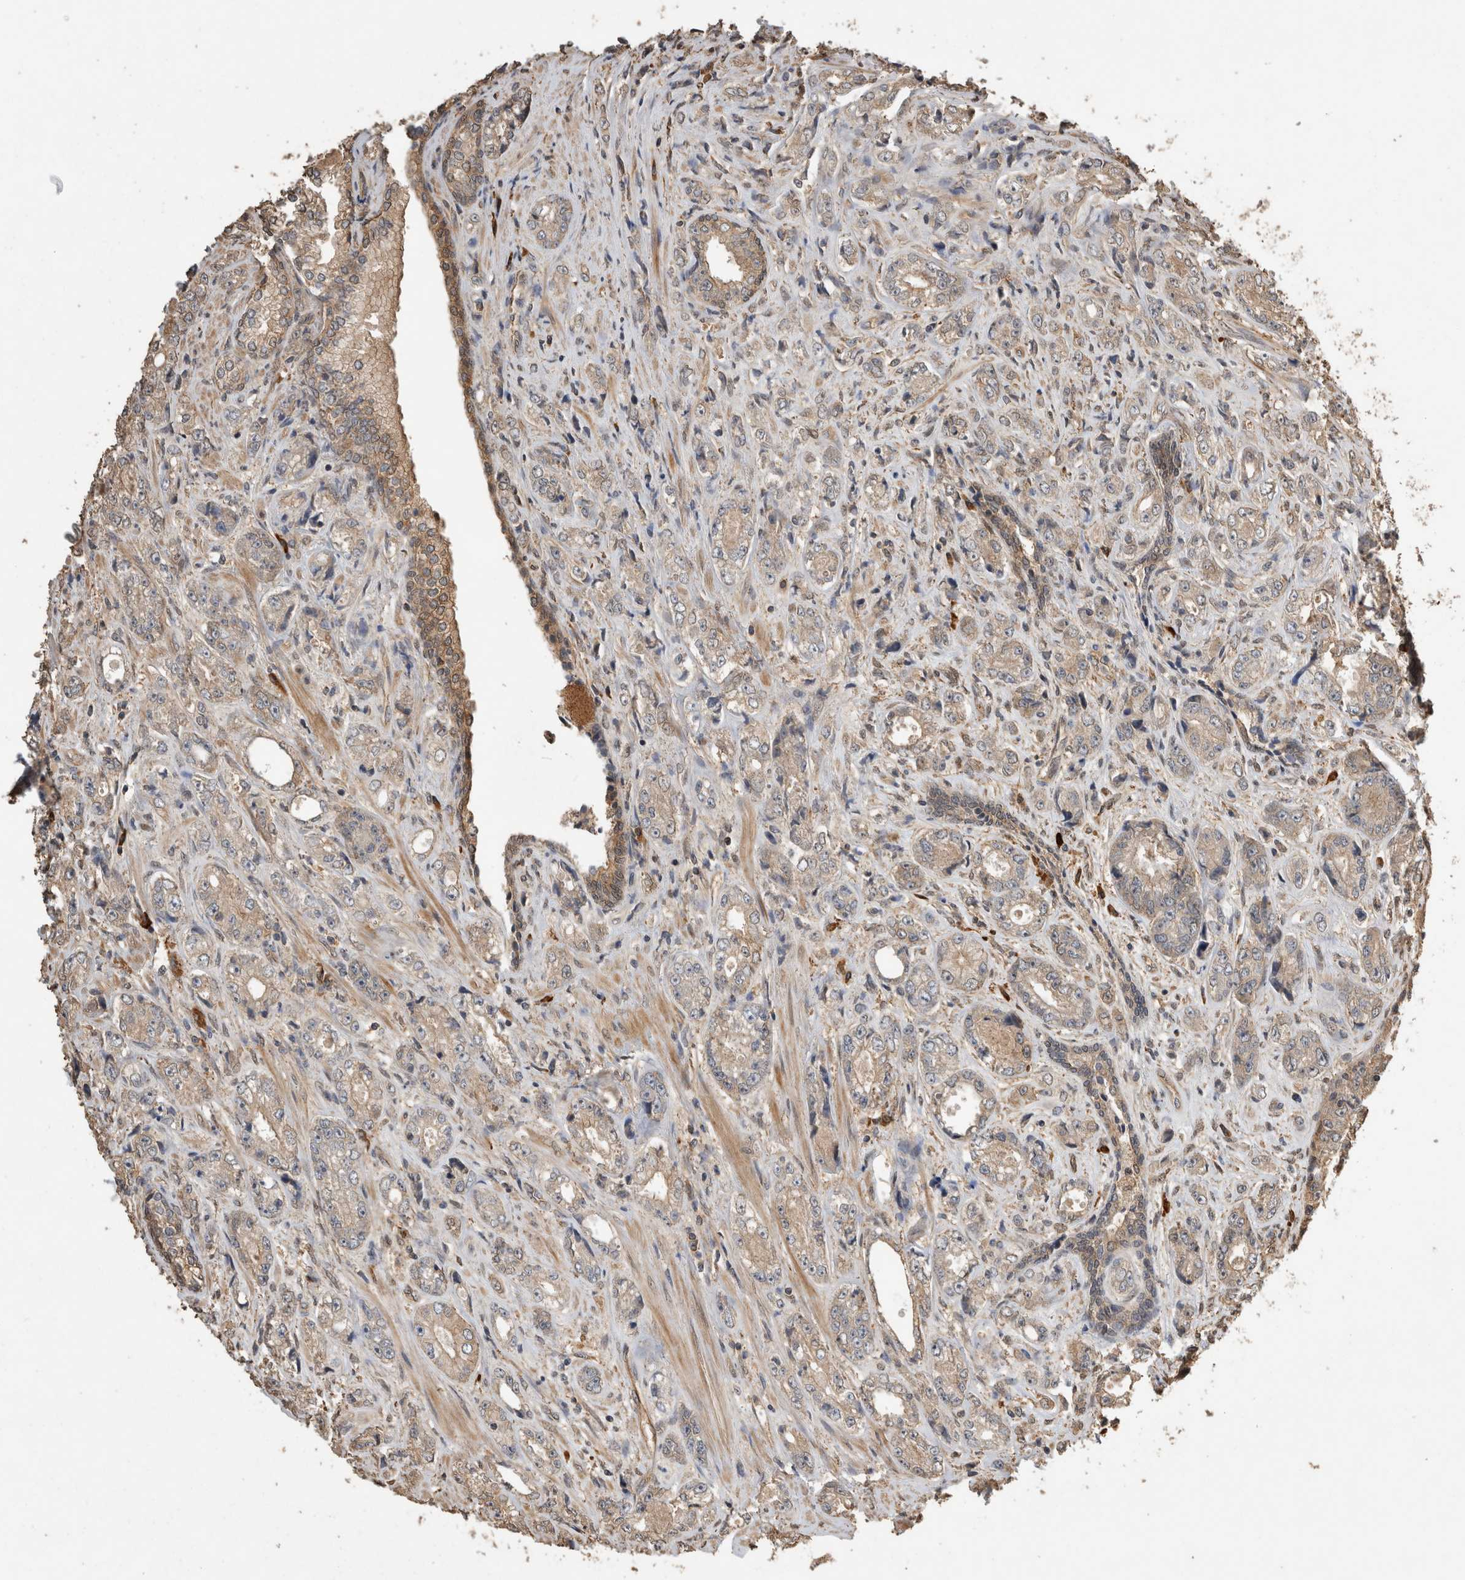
{"staining": {"intensity": "weak", "quantity": ">75%", "location": "cytoplasmic/membranous"}, "tissue": "prostate cancer", "cell_type": "Tumor cells", "image_type": "cancer", "snomed": [{"axis": "morphology", "description": "Adenocarcinoma, High grade"}, {"axis": "topography", "description": "Prostate"}], "caption": "Protein staining exhibits weak cytoplasmic/membranous positivity in about >75% of tumor cells in high-grade adenocarcinoma (prostate).", "gene": "RHPN1", "patient": {"sex": "male", "age": 61}}